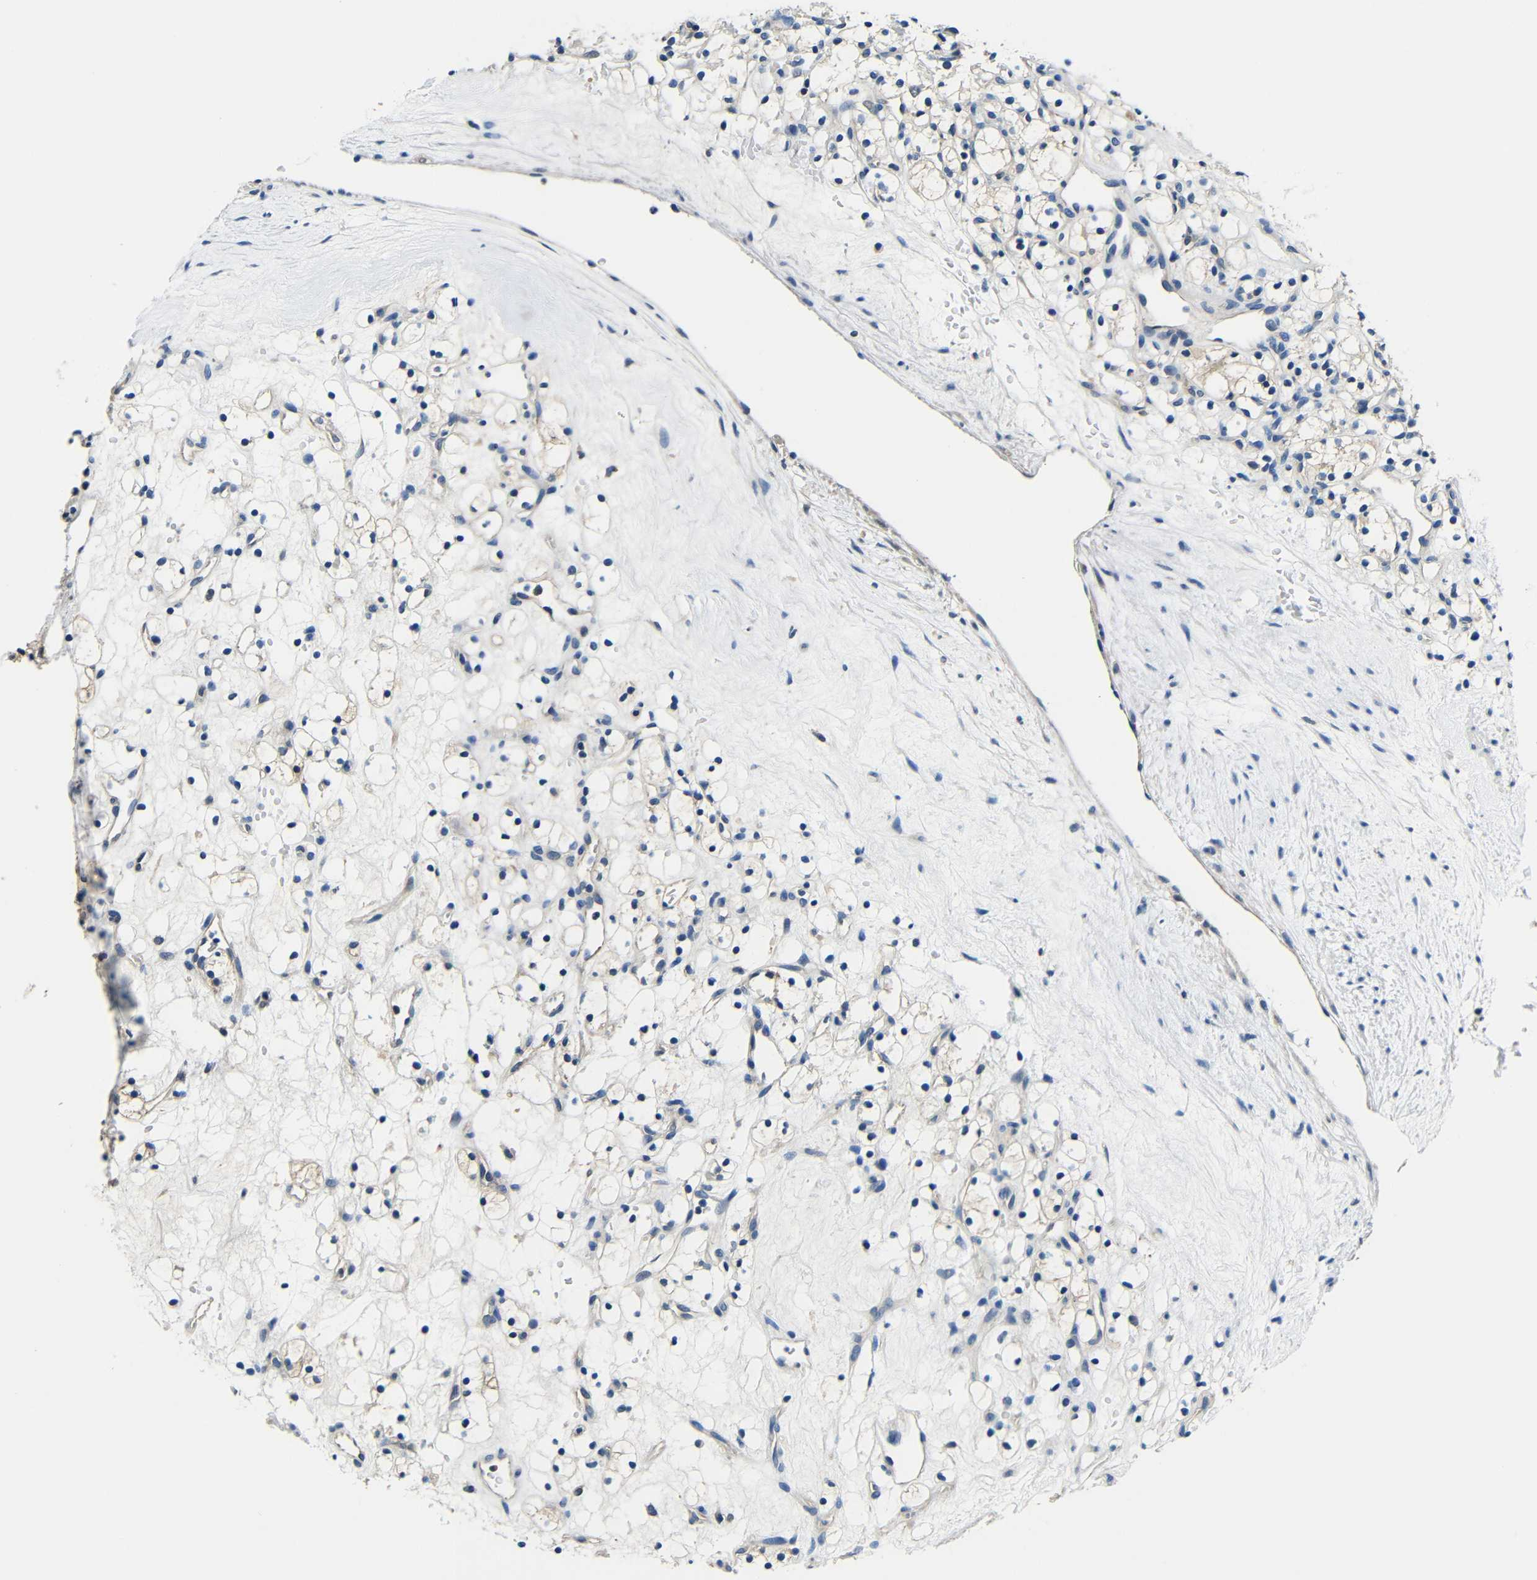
{"staining": {"intensity": "negative", "quantity": "none", "location": "none"}, "tissue": "renal cancer", "cell_type": "Tumor cells", "image_type": "cancer", "snomed": [{"axis": "morphology", "description": "Adenocarcinoma, NOS"}, {"axis": "topography", "description": "Kidney"}], "caption": "Immunohistochemistry of human renal cancer (adenocarcinoma) displays no positivity in tumor cells.", "gene": "ADAP1", "patient": {"sex": "female", "age": 60}}